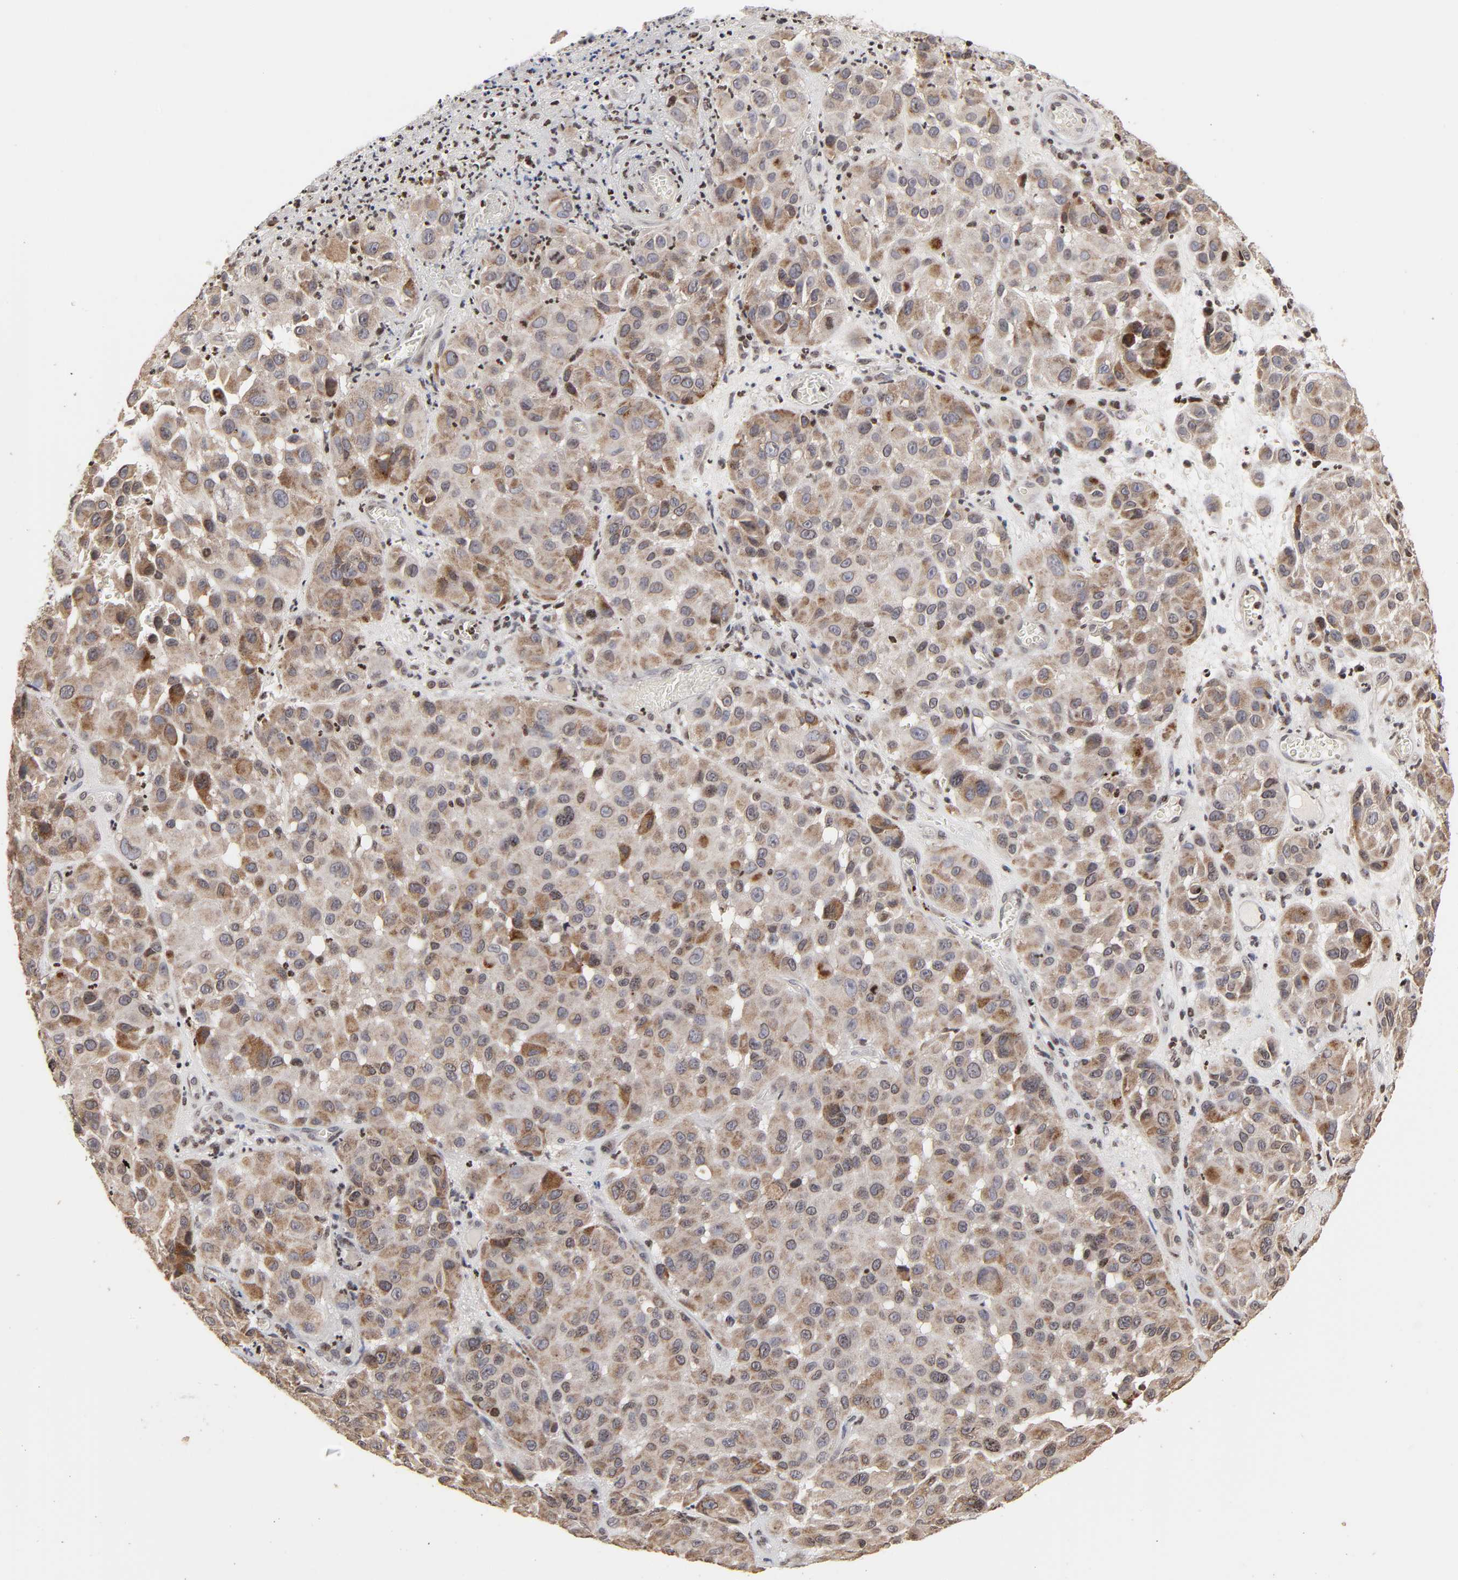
{"staining": {"intensity": "moderate", "quantity": ">75%", "location": "cytoplasmic/membranous"}, "tissue": "melanoma", "cell_type": "Tumor cells", "image_type": "cancer", "snomed": [{"axis": "morphology", "description": "Malignant melanoma, NOS"}, {"axis": "topography", "description": "Skin"}], "caption": "Tumor cells exhibit moderate cytoplasmic/membranous staining in about >75% of cells in melanoma.", "gene": "ZNF473", "patient": {"sex": "female", "age": 21}}